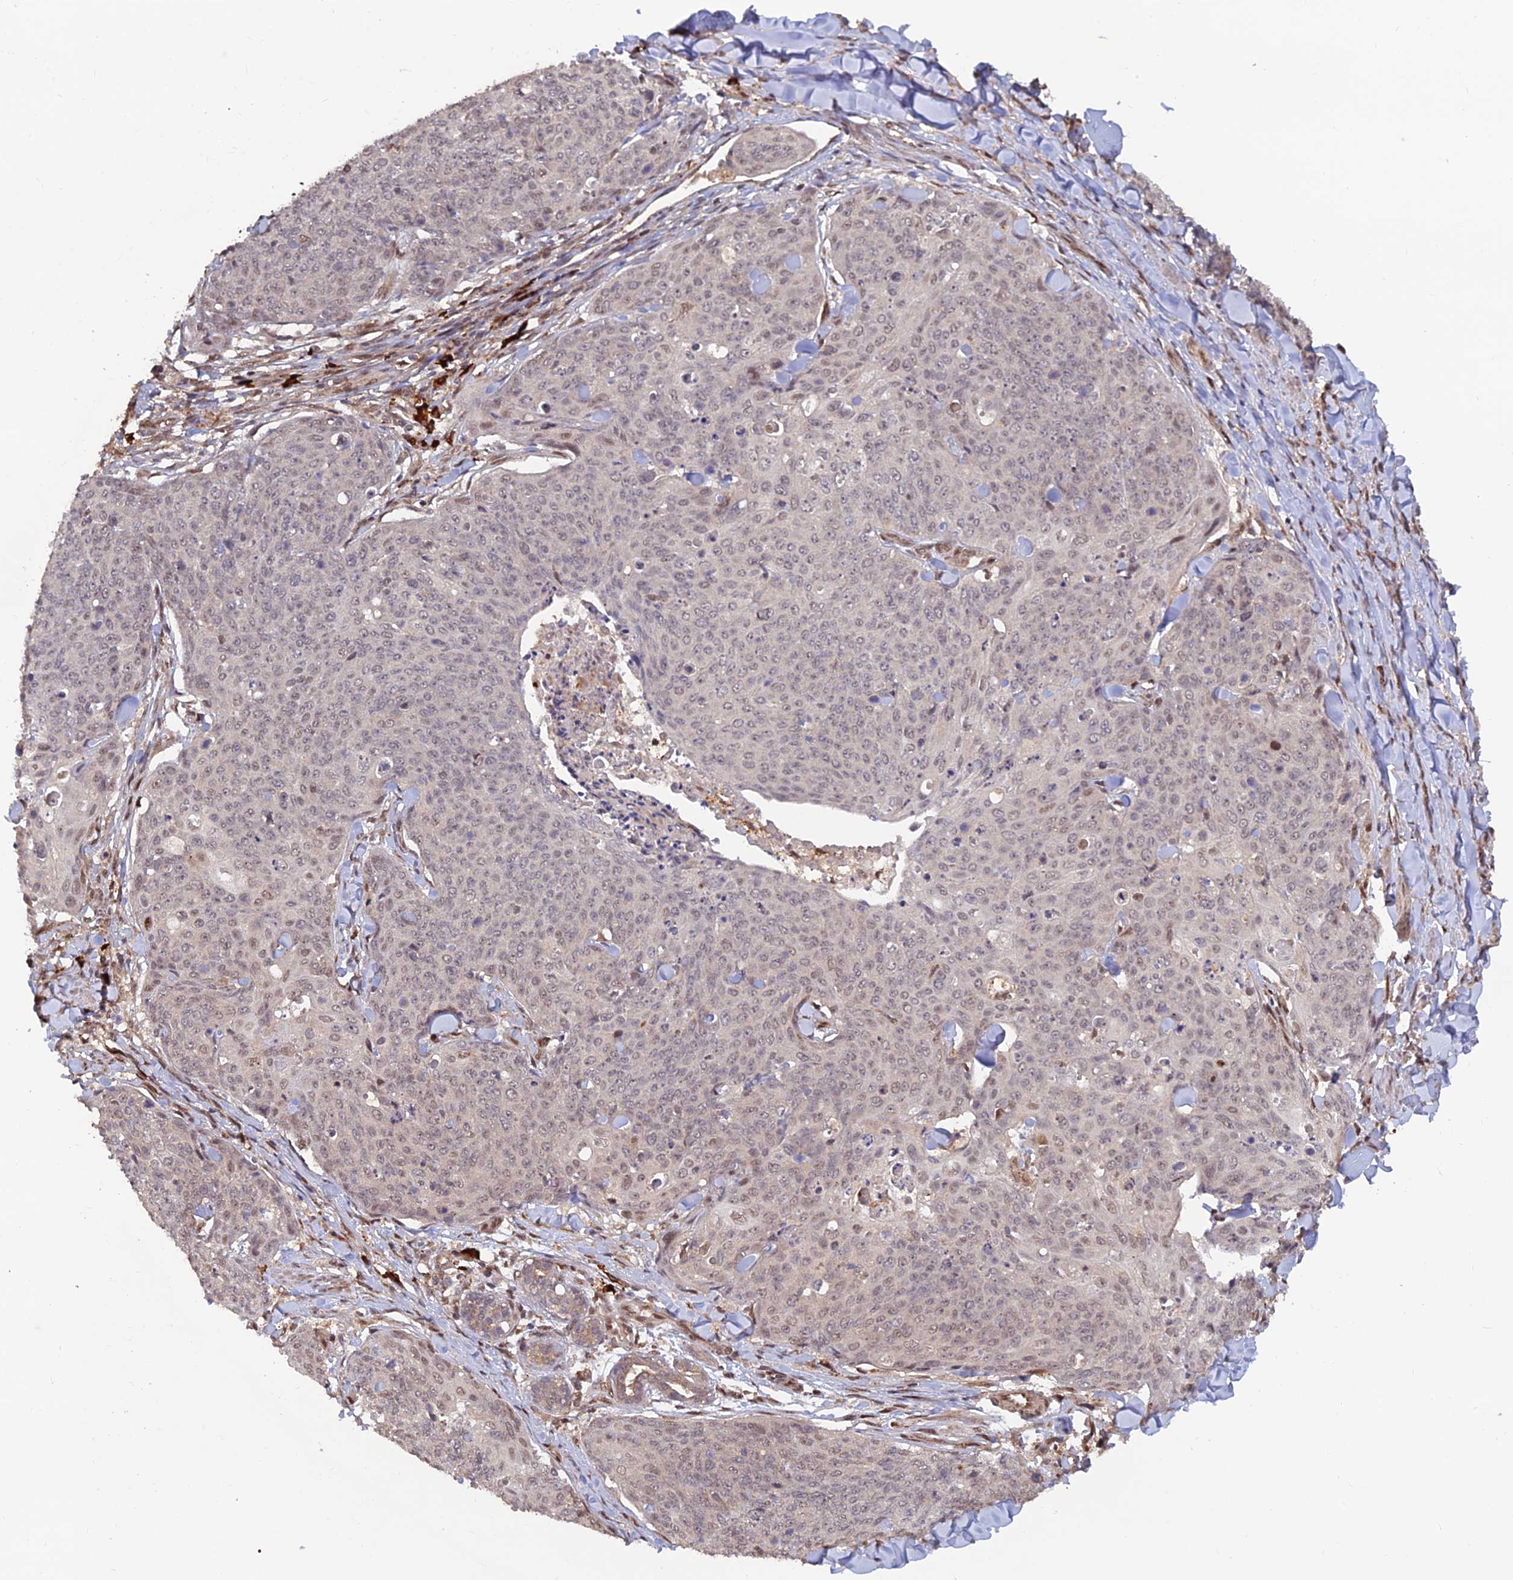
{"staining": {"intensity": "negative", "quantity": "none", "location": "none"}, "tissue": "skin cancer", "cell_type": "Tumor cells", "image_type": "cancer", "snomed": [{"axis": "morphology", "description": "Squamous cell carcinoma, NOS"}, {"axis": "topography", "description": "Skin"}, {"axis": "topography", "description": "Vulva"}], "caption": "Image shows no protein expression in tumor cells of skin cancer (squamous cell carcinoma) tissue.", "gene": "ZNF565", "patient": {"sex": "female", "age": 85}}